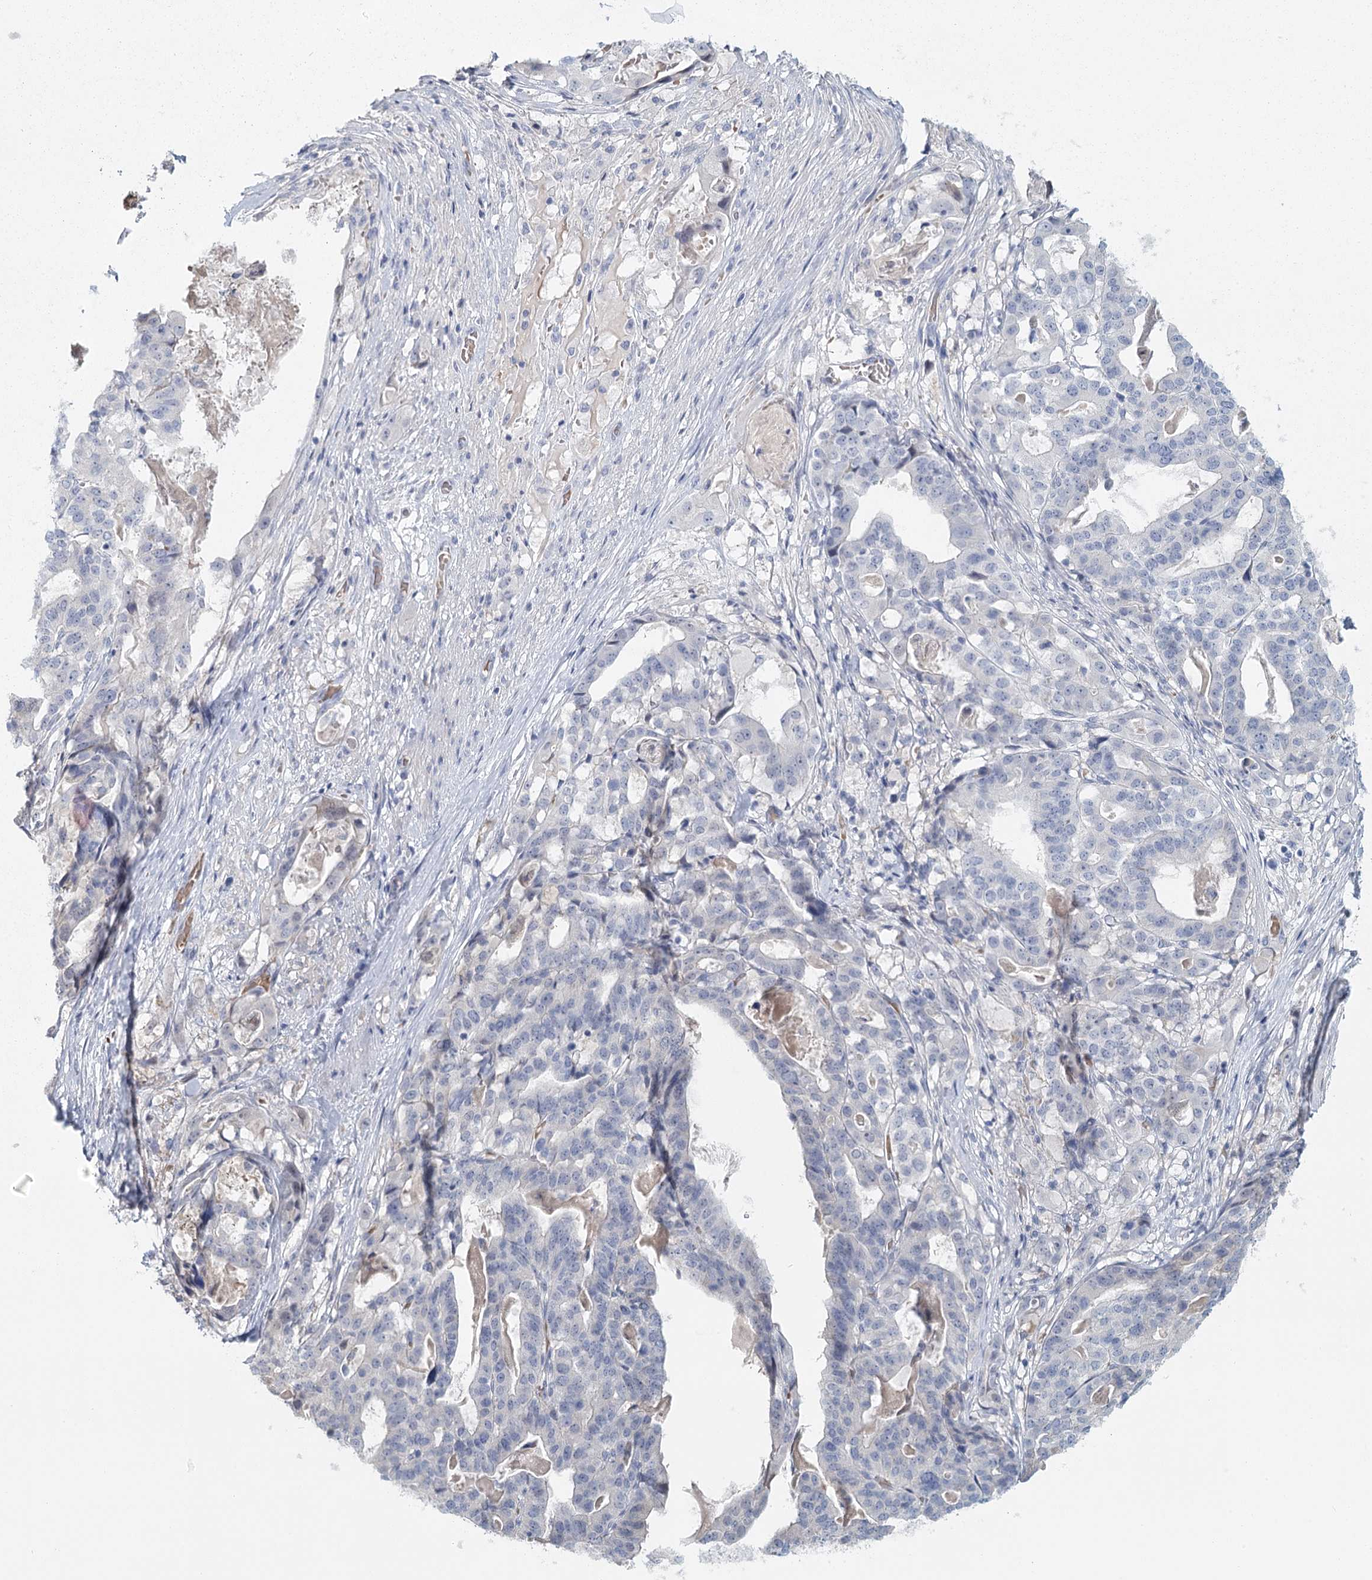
{"staining": {"intensity": "moderate", "quantity": "25%-75%", "location": "cytoplasmic/membranous"}, "tissue": "stomach cancer", "cell_type": "Tumor cells", "image_type": "cancer", "snomed": [{"axis": "morphology", "description": "Adenocarcinoma, NOS"}, {"axis": "topography", "description": "Stomach"}], "caption": "Stomach cancer (adenocarcinoma) stained for a protein displays moderate cytoplasmic/membranous positivity in tumor cells.", "gene": "RAPGEF6", "patient": {"sex": "male", "age": 48}}